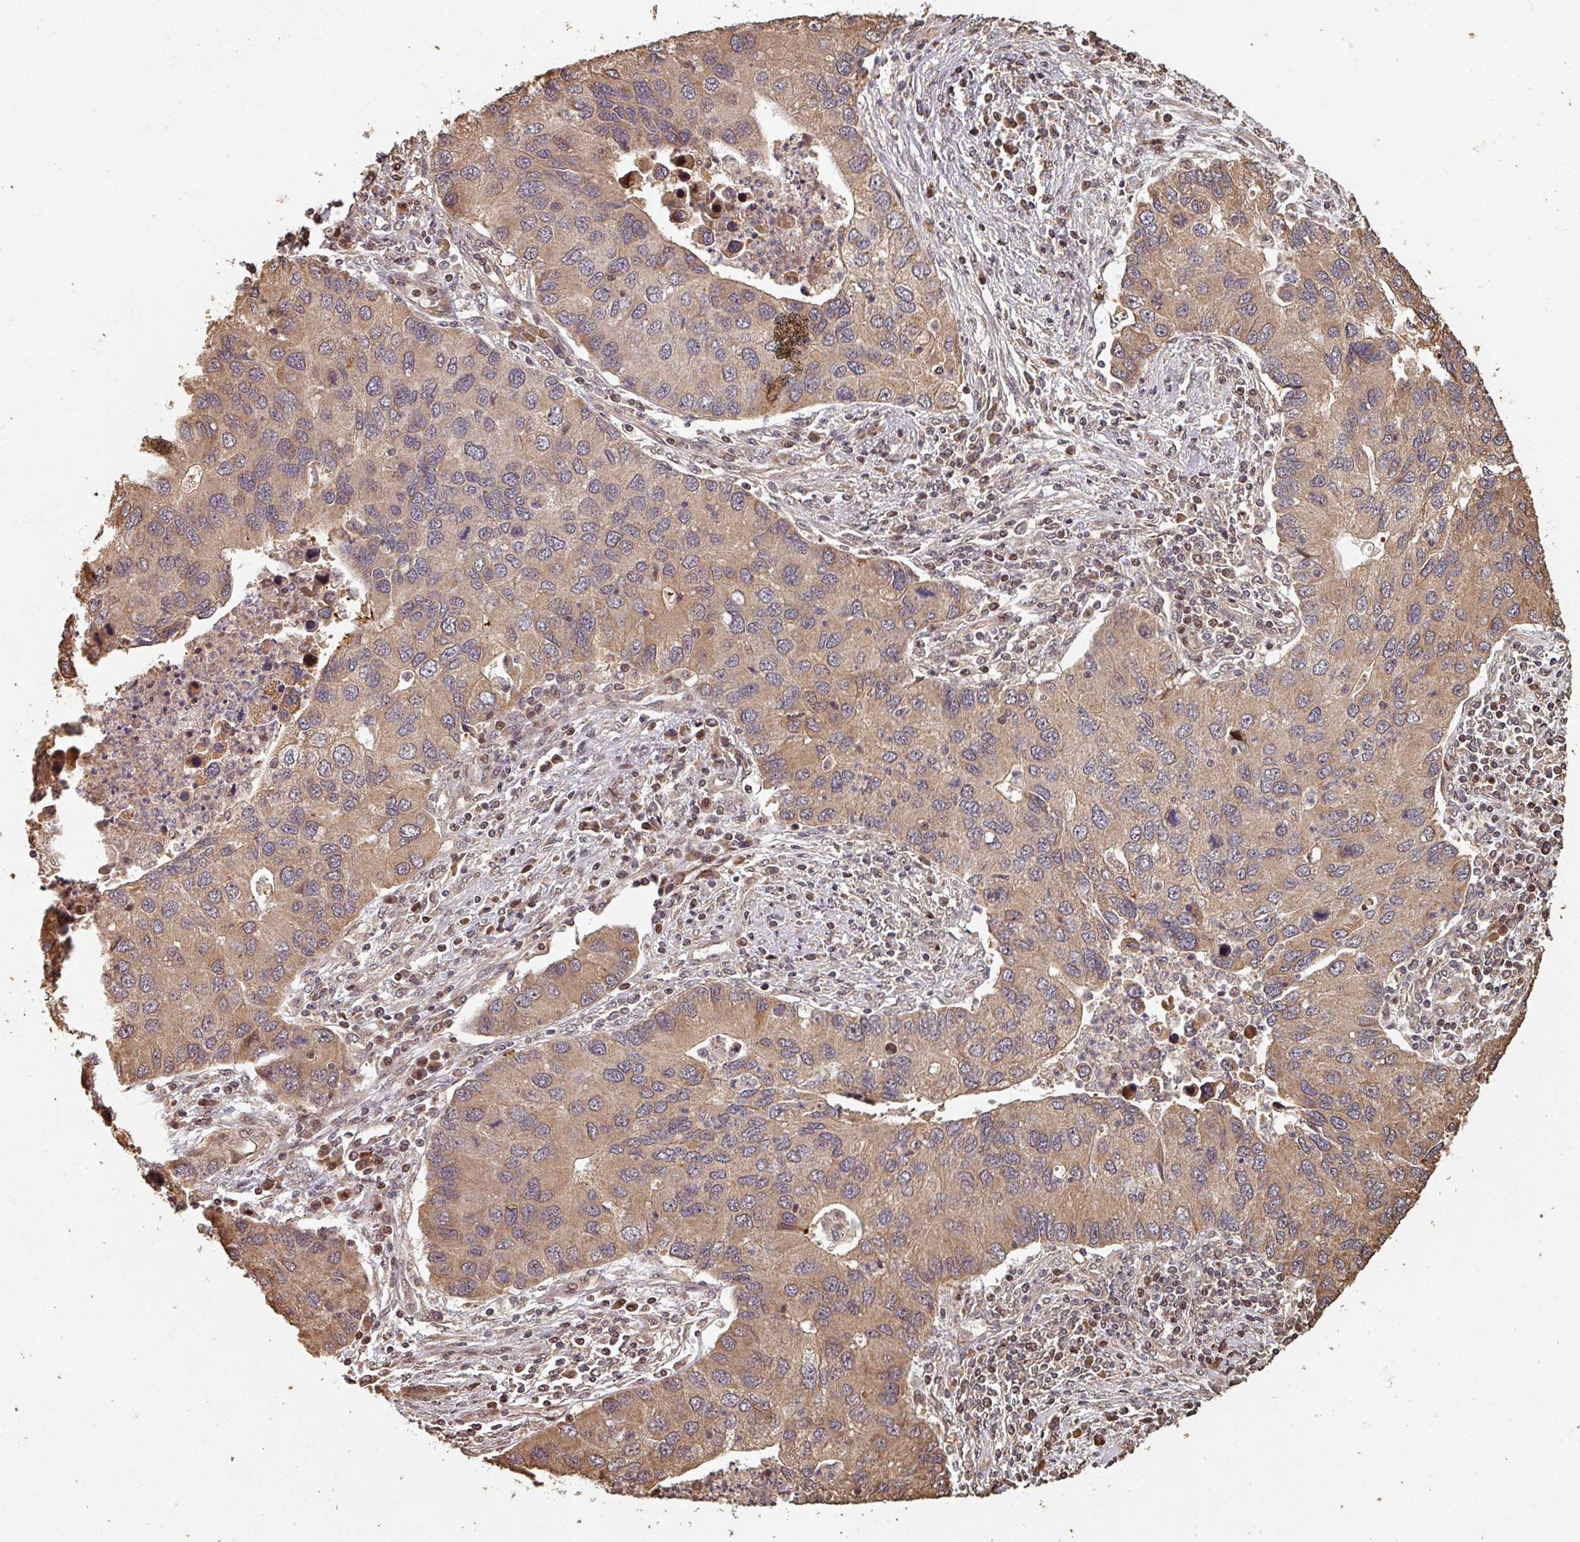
{"staining": {"intensity": "moderate", "quantity": ">75%", "location": "cytoplasmic/membranous"}, "tissue": "lung cancer", "cell_type": "Tumor cells", "image_type": "cancer", "snomed": [{"axis": "morphology", "description": "Aneuploidy"}, {"axis": "morphology", "description": "Adenocarcinoma, NOS"}, {"axis": "topography", "description": "Lymph node"}, {"axis": "topography", "description": "Lung"}], "caption": "The micrograph exhibits a brown stain indicating the presence of a protein in the cytoplasmic/membranous of tumor cells in lung cancer (adenocarcinoma).", "gene": "EID1", "patient": {"sex": "female", "age": 74}}